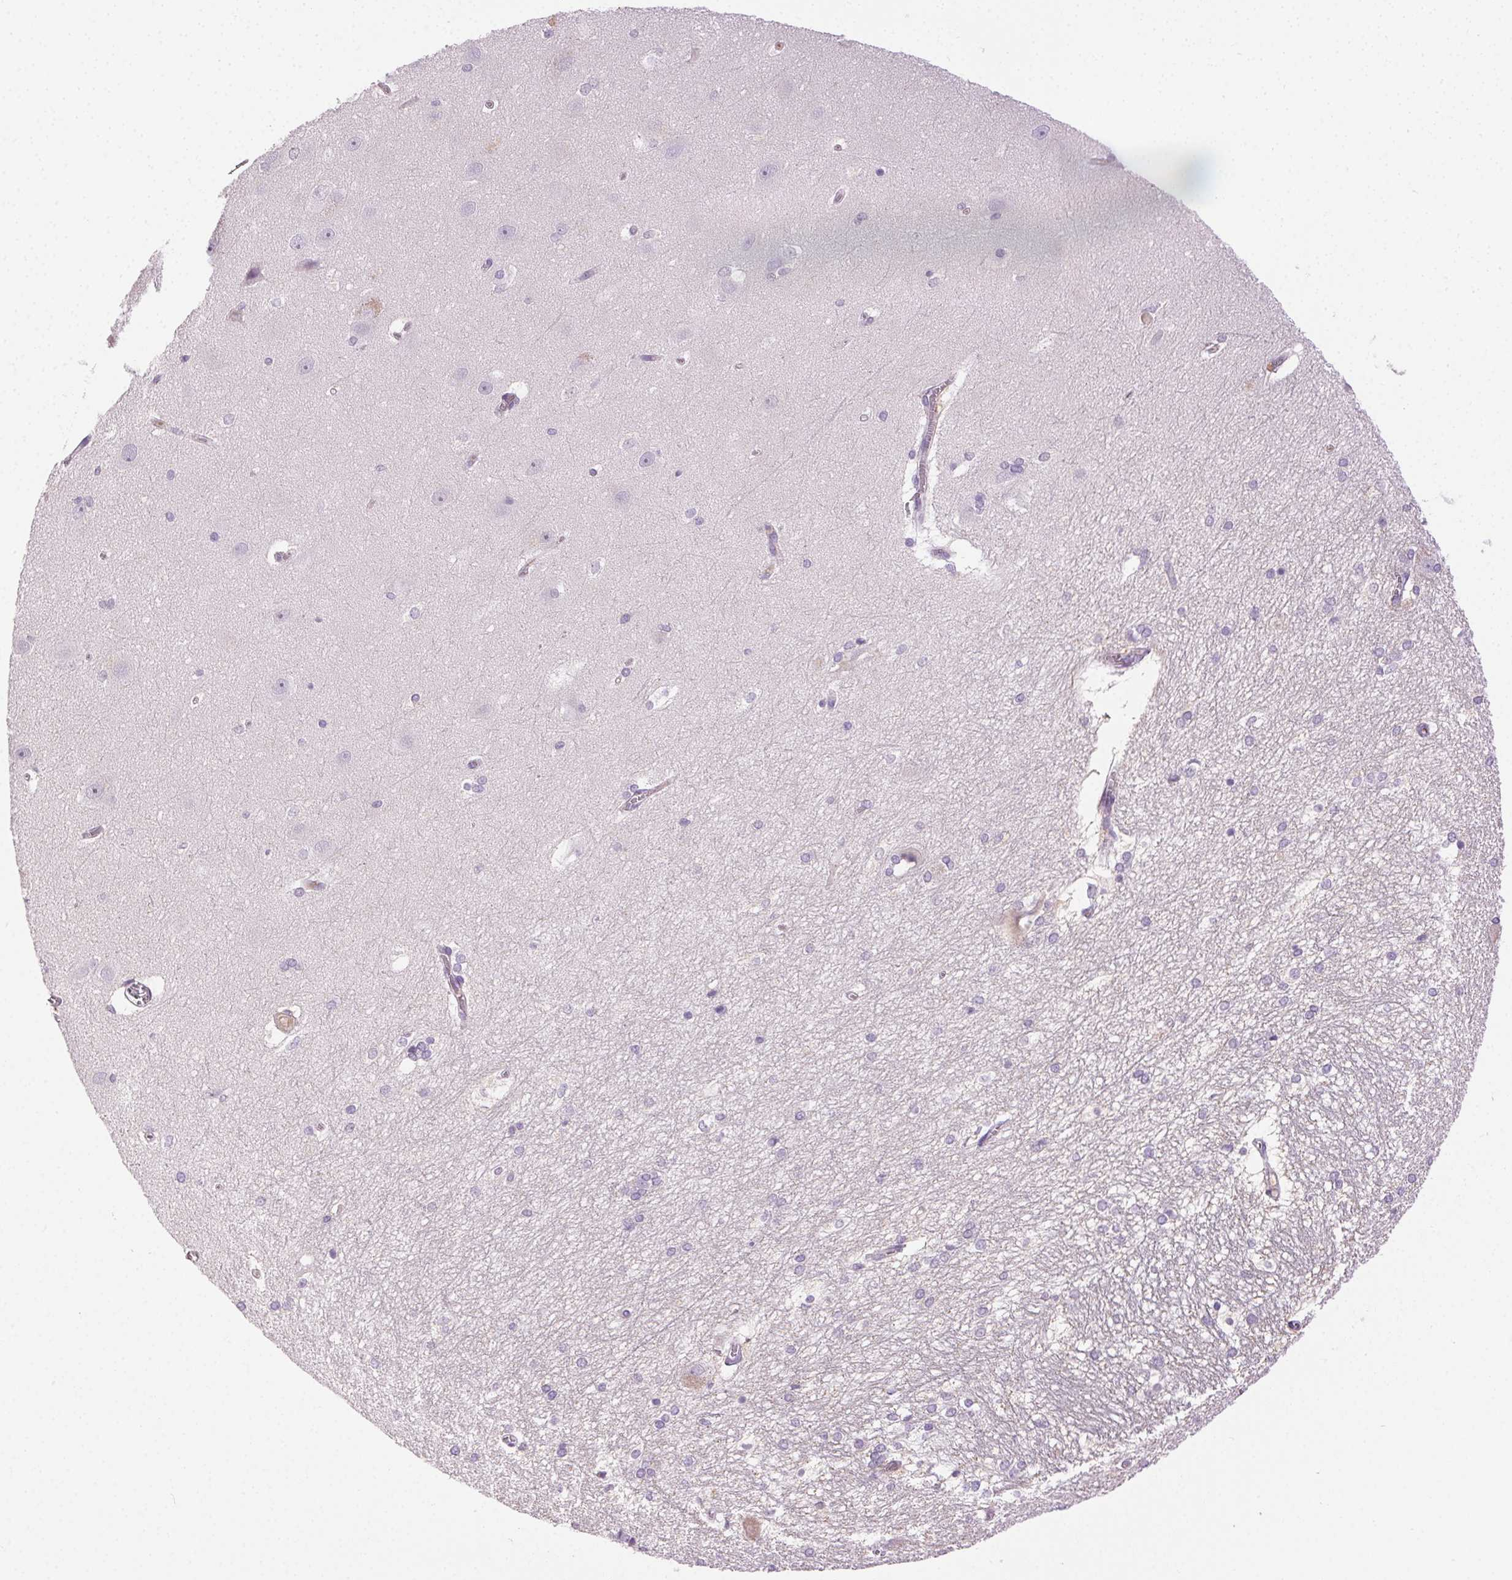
{"staining": {"intensity": "negative", "quantity": "none", "location": "none"}, "tissue": "hippocampus", "cell_type": "Glial cells", "image_type": "normal", "snomed": [{"axis": "morphology", "description": "Normal tissue, NOS"}, {"axis": "topography", "description": "Cerebral cortex"}, {"axis": "topography", "description": "Hippocampus"}], "caption": "Human hippocampus stained for a protein using immunohistochemistry (IHC) shows no staining in glial cells.", "gene": "BPIFB2", "patient": {"sex": "female", "age": 19}}